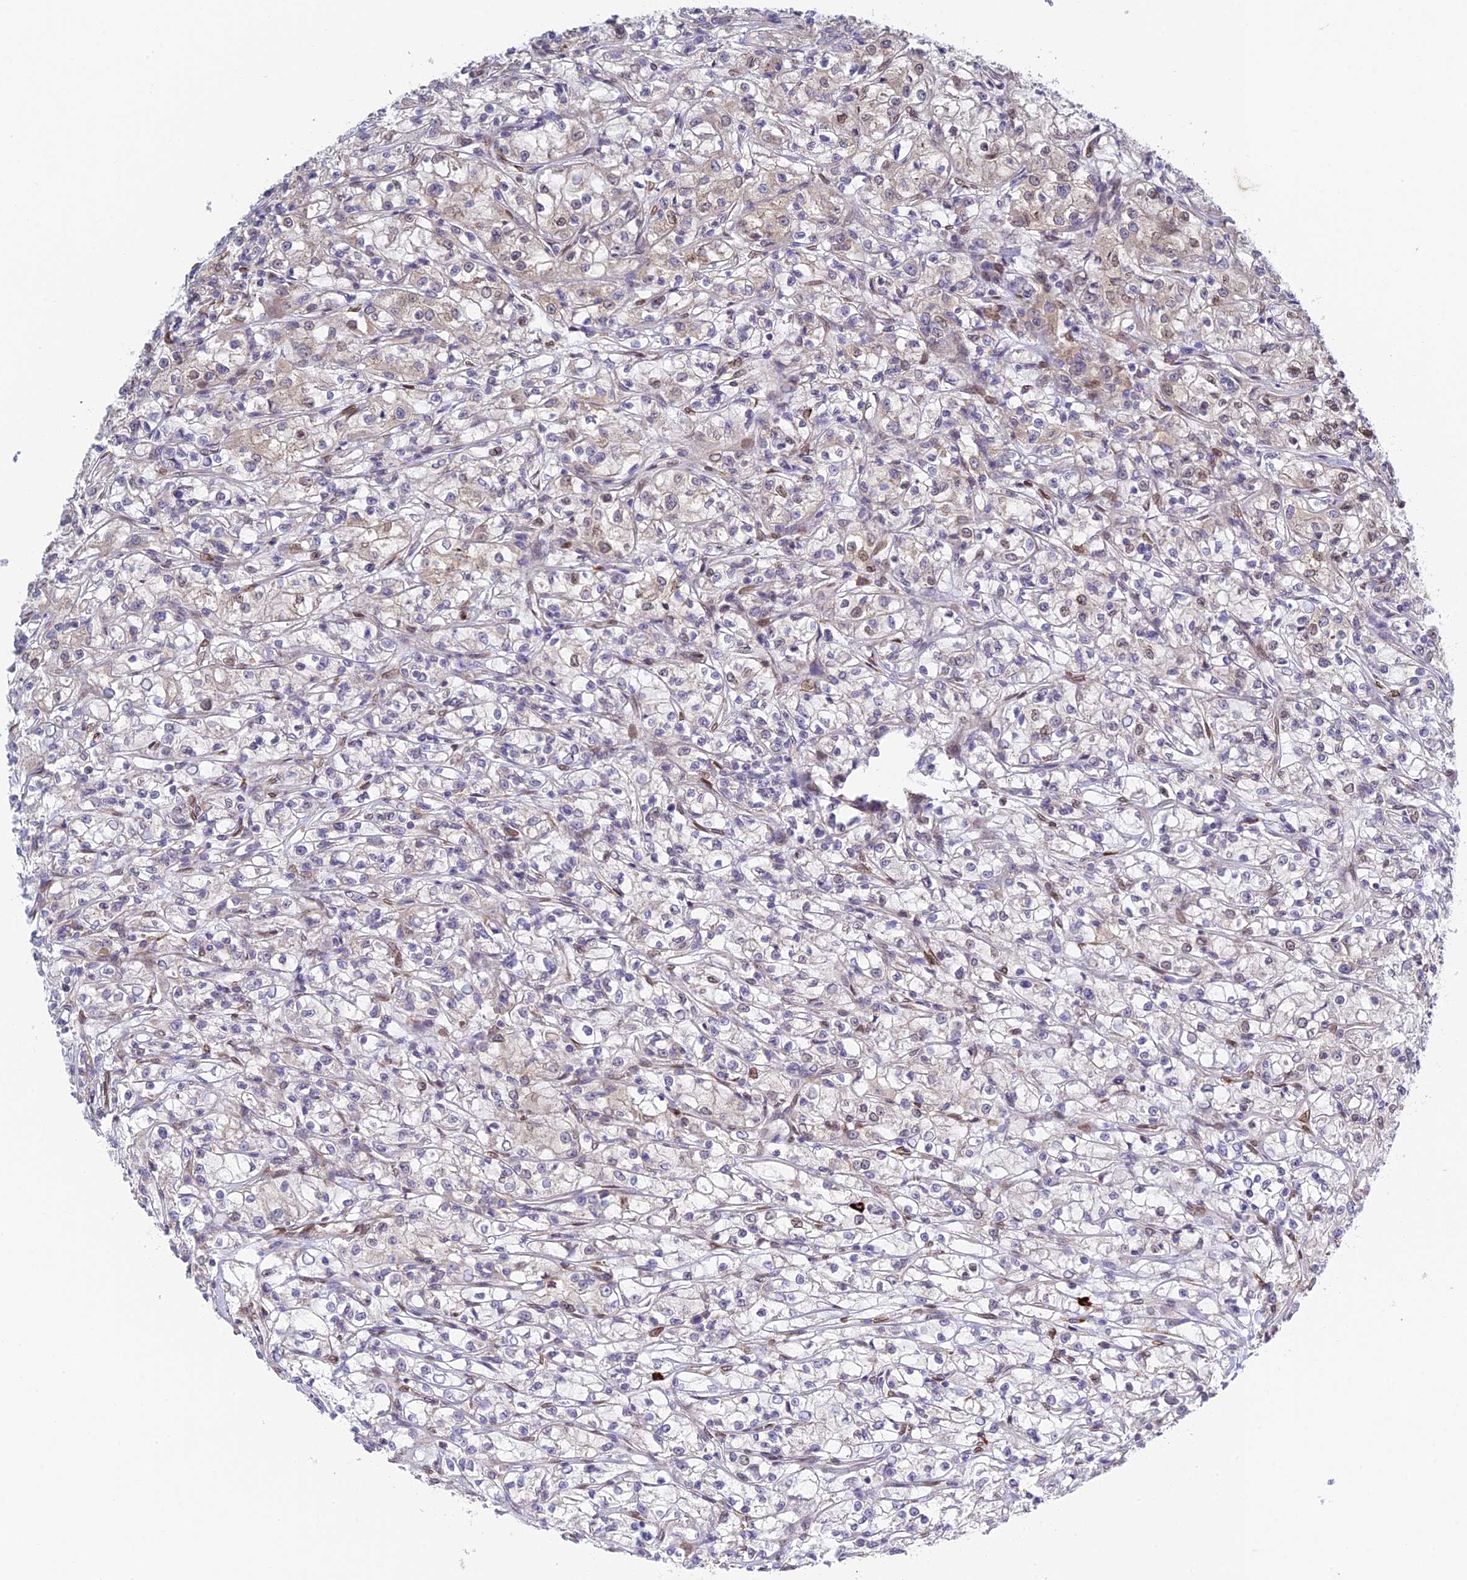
{"staining": {"intensity": "negative", "quantity": "none", "location": "none"}, "tissue": "renal cancer", "cell_type": "Tumor cells", "image_type": "cancer", "snomed": [{"axis": "morphology", "description": "Adenocarcinoma, NOS"}, {"axis": "topography", "description": "Kidney"}], "caption": "IHC of renal adenocarcinoma exhibits no positivity in tumor cells.", "gene": "SKIC8", "patient": {"sex": "female", "age": 59}}